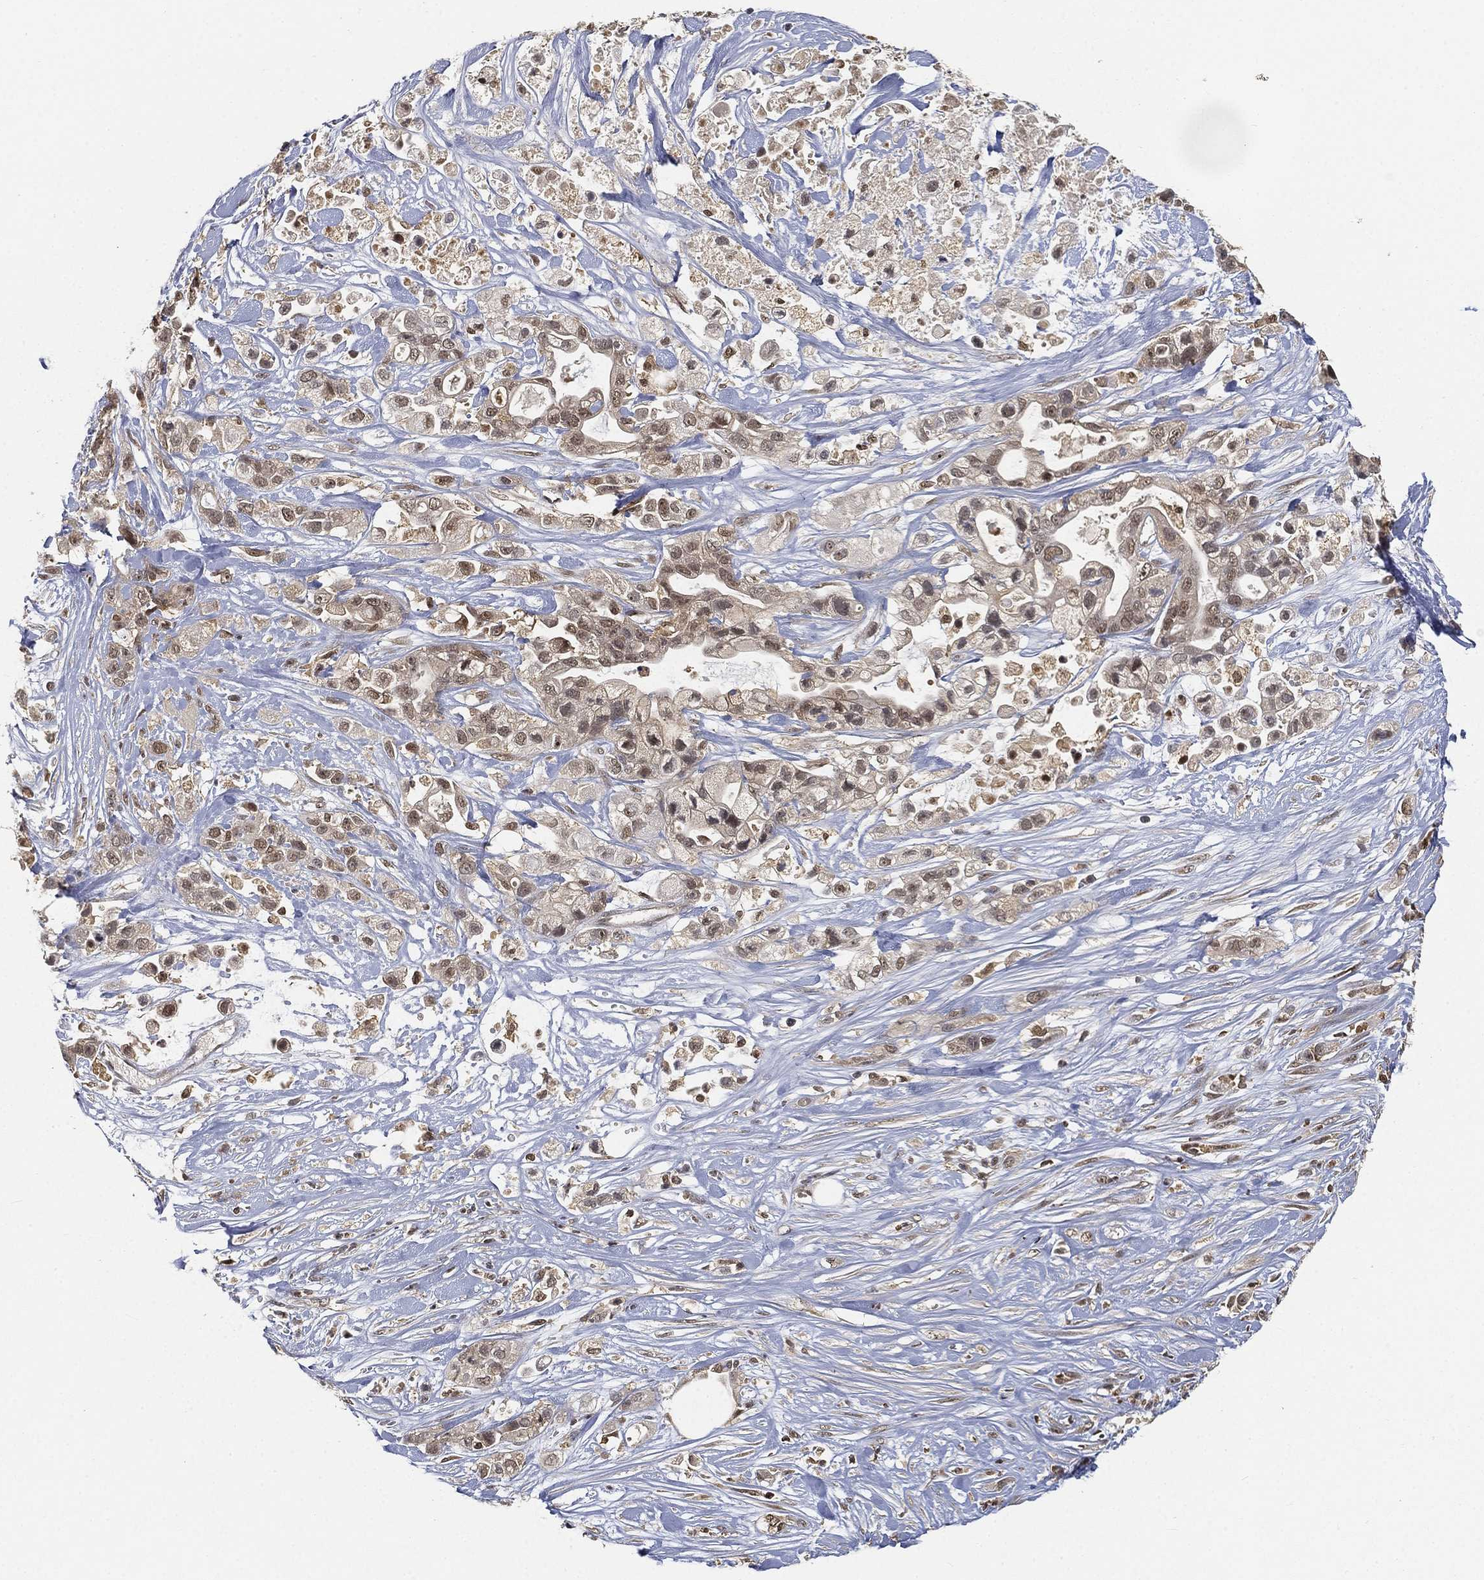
{"staining": {"intensity": "weak", "quantity": "<25%", "location": "nuclear"}, "tissue": "pancreatic cancer", "cell_type": "Tumor cells", "image_type": "cancer", "snomed": [{"axis": "morphology", "description": "Adenocarcinoma, NOS"}, {"axis": "topography", "description": "Pancreas"}], "caption": "IHC of adenocarcinoma (pancreatic) exhibits no positivity in tumor cells.", "gene": "WDR26", "patient": {"sex": "male", "age": 44}}